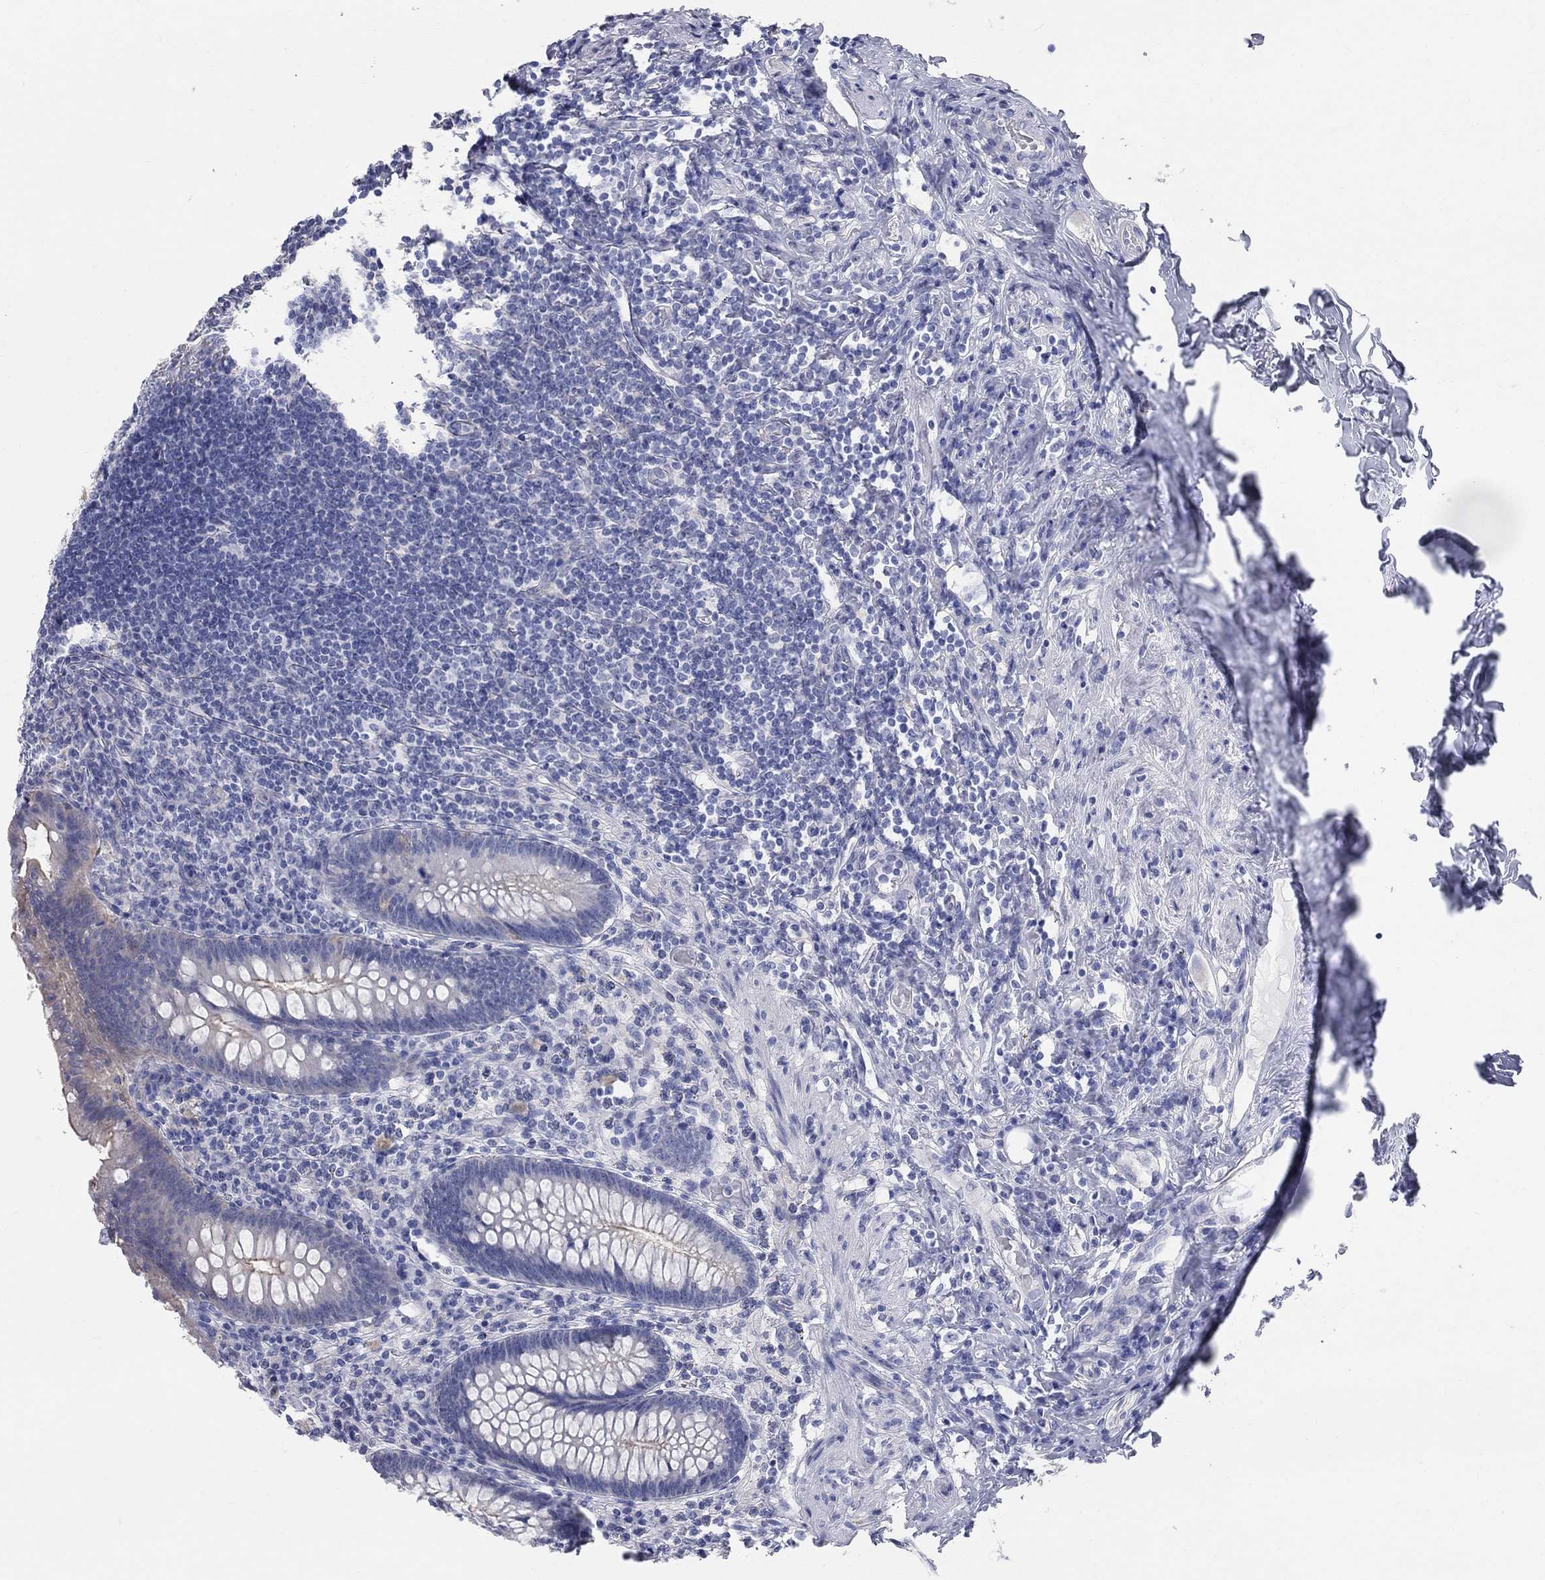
{"staining": {"intensity": "strong", "quantity": "<25%", "location": "cytoplasmic/membranous"}, "tissue": "appendix", "cell_type": "Glandular cells", "image_type": "normal", "snomed": [{"axis": "morphology", "description": "Normal tissue, NOS"}, {"axis": "topography", "description": "Appendix"}], "caption": "Appendix stained with DAB (3,3'-diaminobenzidine) IHC reveals medium levels of strong cytoplasmic/membranous staining in about <25% of glandular cells.", "gene": "AOX1", "patient": {"sex": "male", "age": 47}}